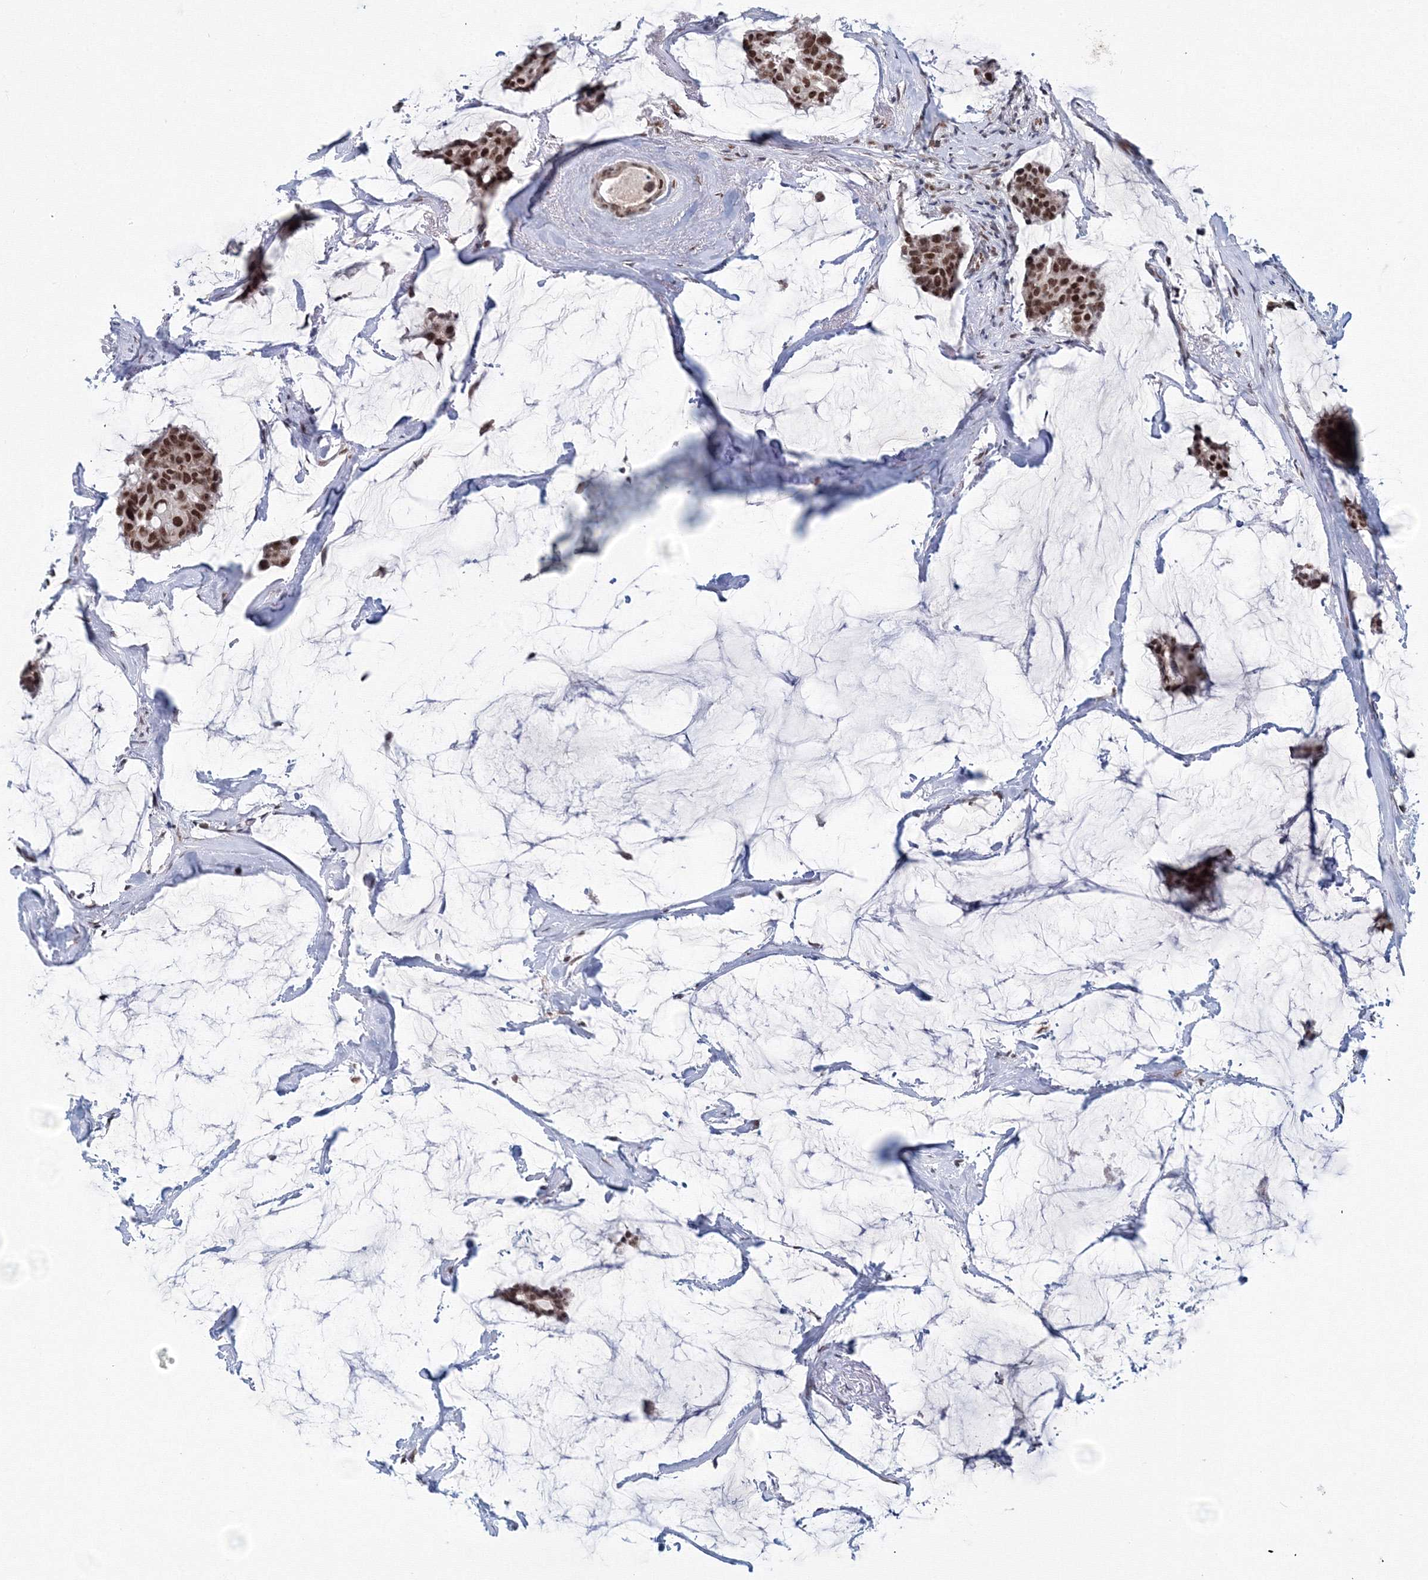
{"staining": {"intensity": "moderate", "quantity": ">75%", "location": "nuclear"}, "tissue": "breast cancer", "cell_type": "Tumor cells", "image_type": "cancer", "snomed": [{"axis": "morphology", "description": "Duct carcinoma"}, {"axis": "topography", "description": "Breast"}], "caption": "An immunohistochemistry (IHC) micrograph of neoplastic tissue is shown. Protein staining in brown shows moderate nuclear positivity in breast cancer (invasive ductal carcinoma) within tumor cells. The staining was performed using DAB (3,3'-diaminobenzidine) to visualize the protein expression in brown, while the nuclei were stained in blue with hematoxylin (Magnification: 20x).", "gene": "SF3B6", "patient": {"sex": "female", "age": 93}}